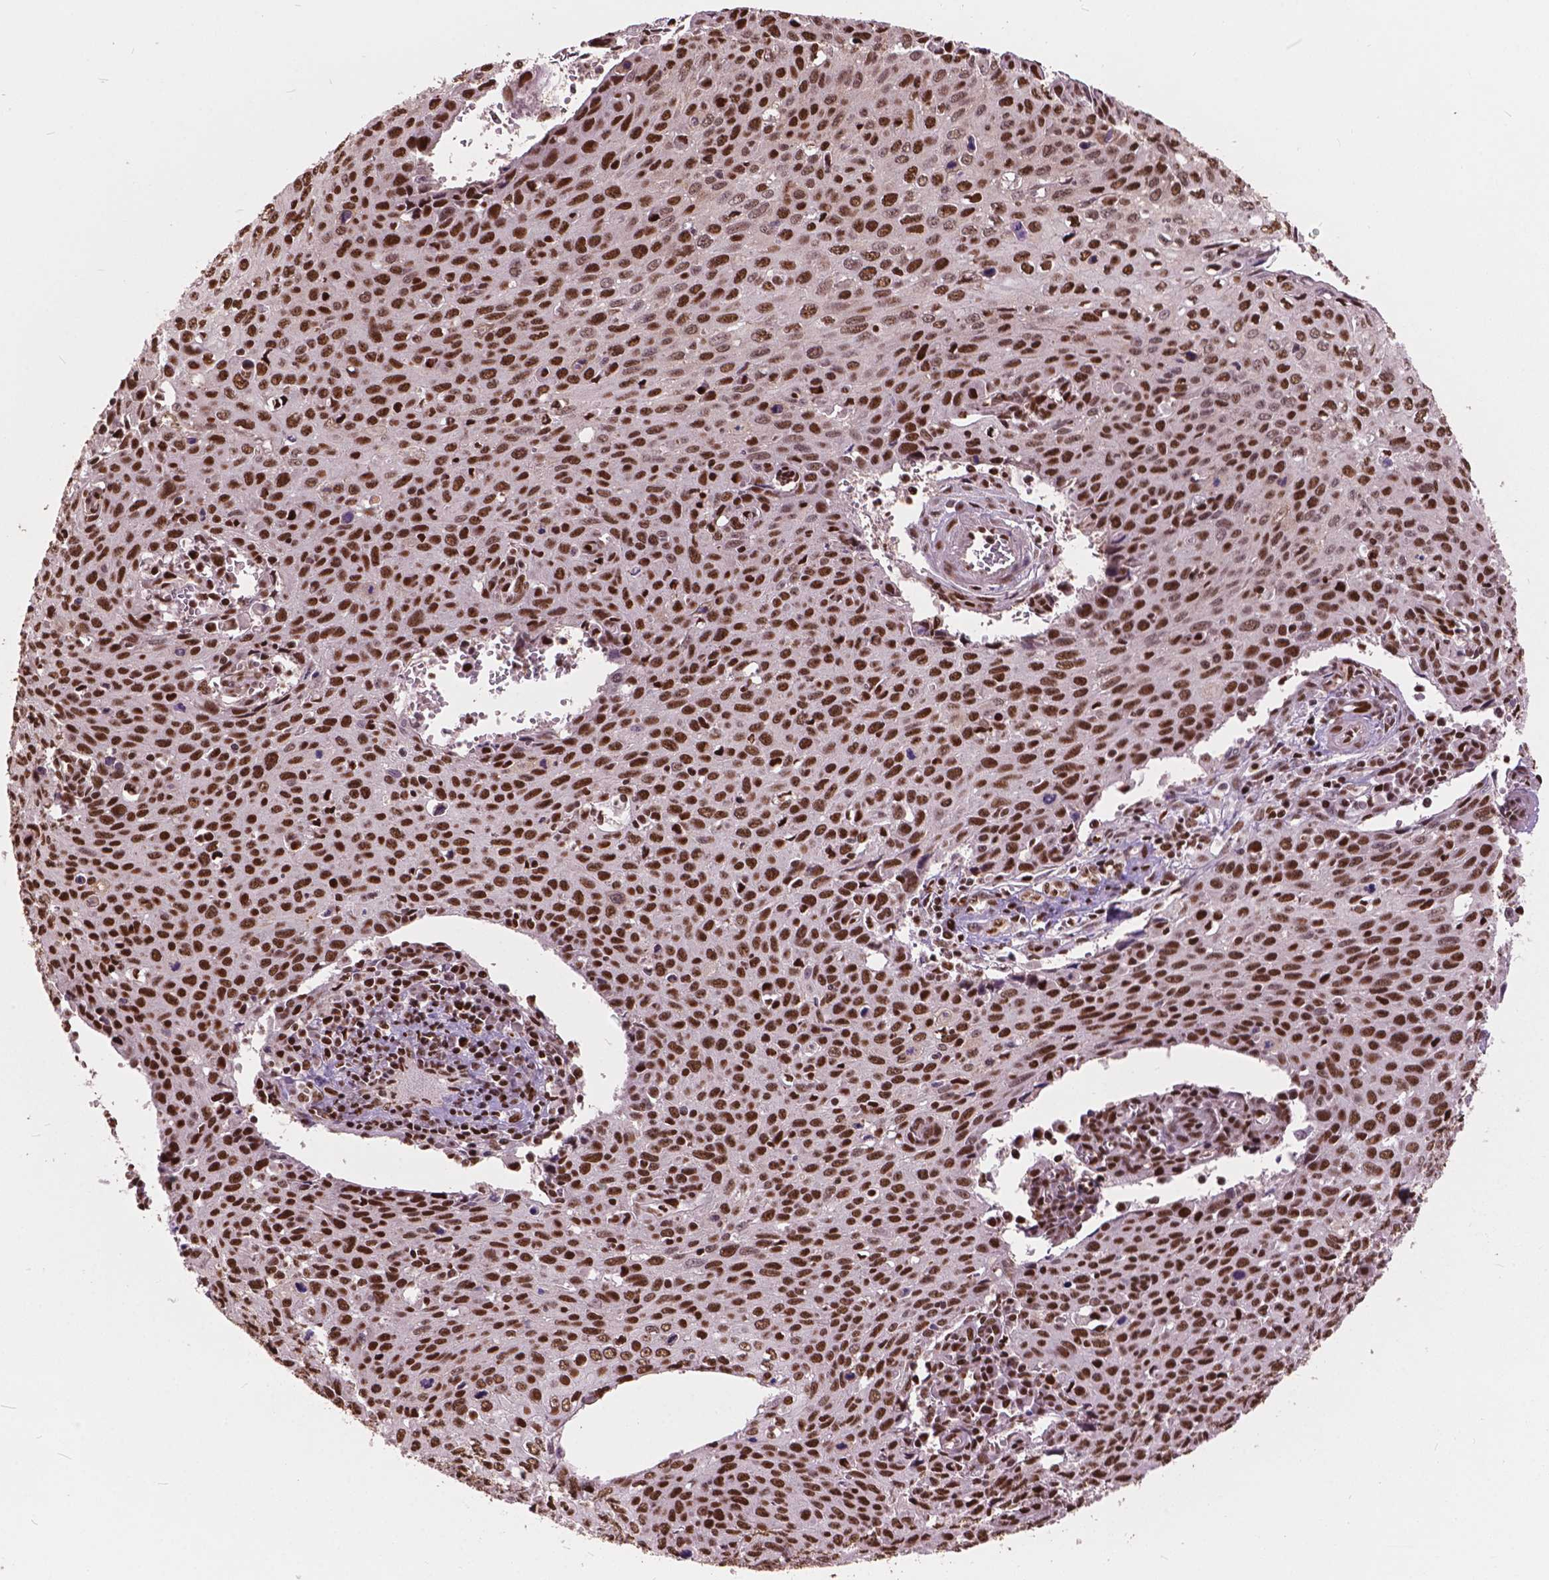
{"staining": {"intensity": "strong", "quantity": ">75%", "location": "nuclear"}, "tissue": "cervical cancer", "cell_type": "Tumor cells", "image_type": "cancer", "snomed": [{"axis": "morphology", "description": "Squamous cell carcinoma, NOS"}, {"axis": "topography", "description": "Cervix"}], "caption": "The micrograph exhibits staining of squamous cell carcinoma (cervical), revealing strong nuclear protein staining (brown color) within tumor cells.", "gene": "ANP32B", "patient": {"sex": "female", "age": 38}}